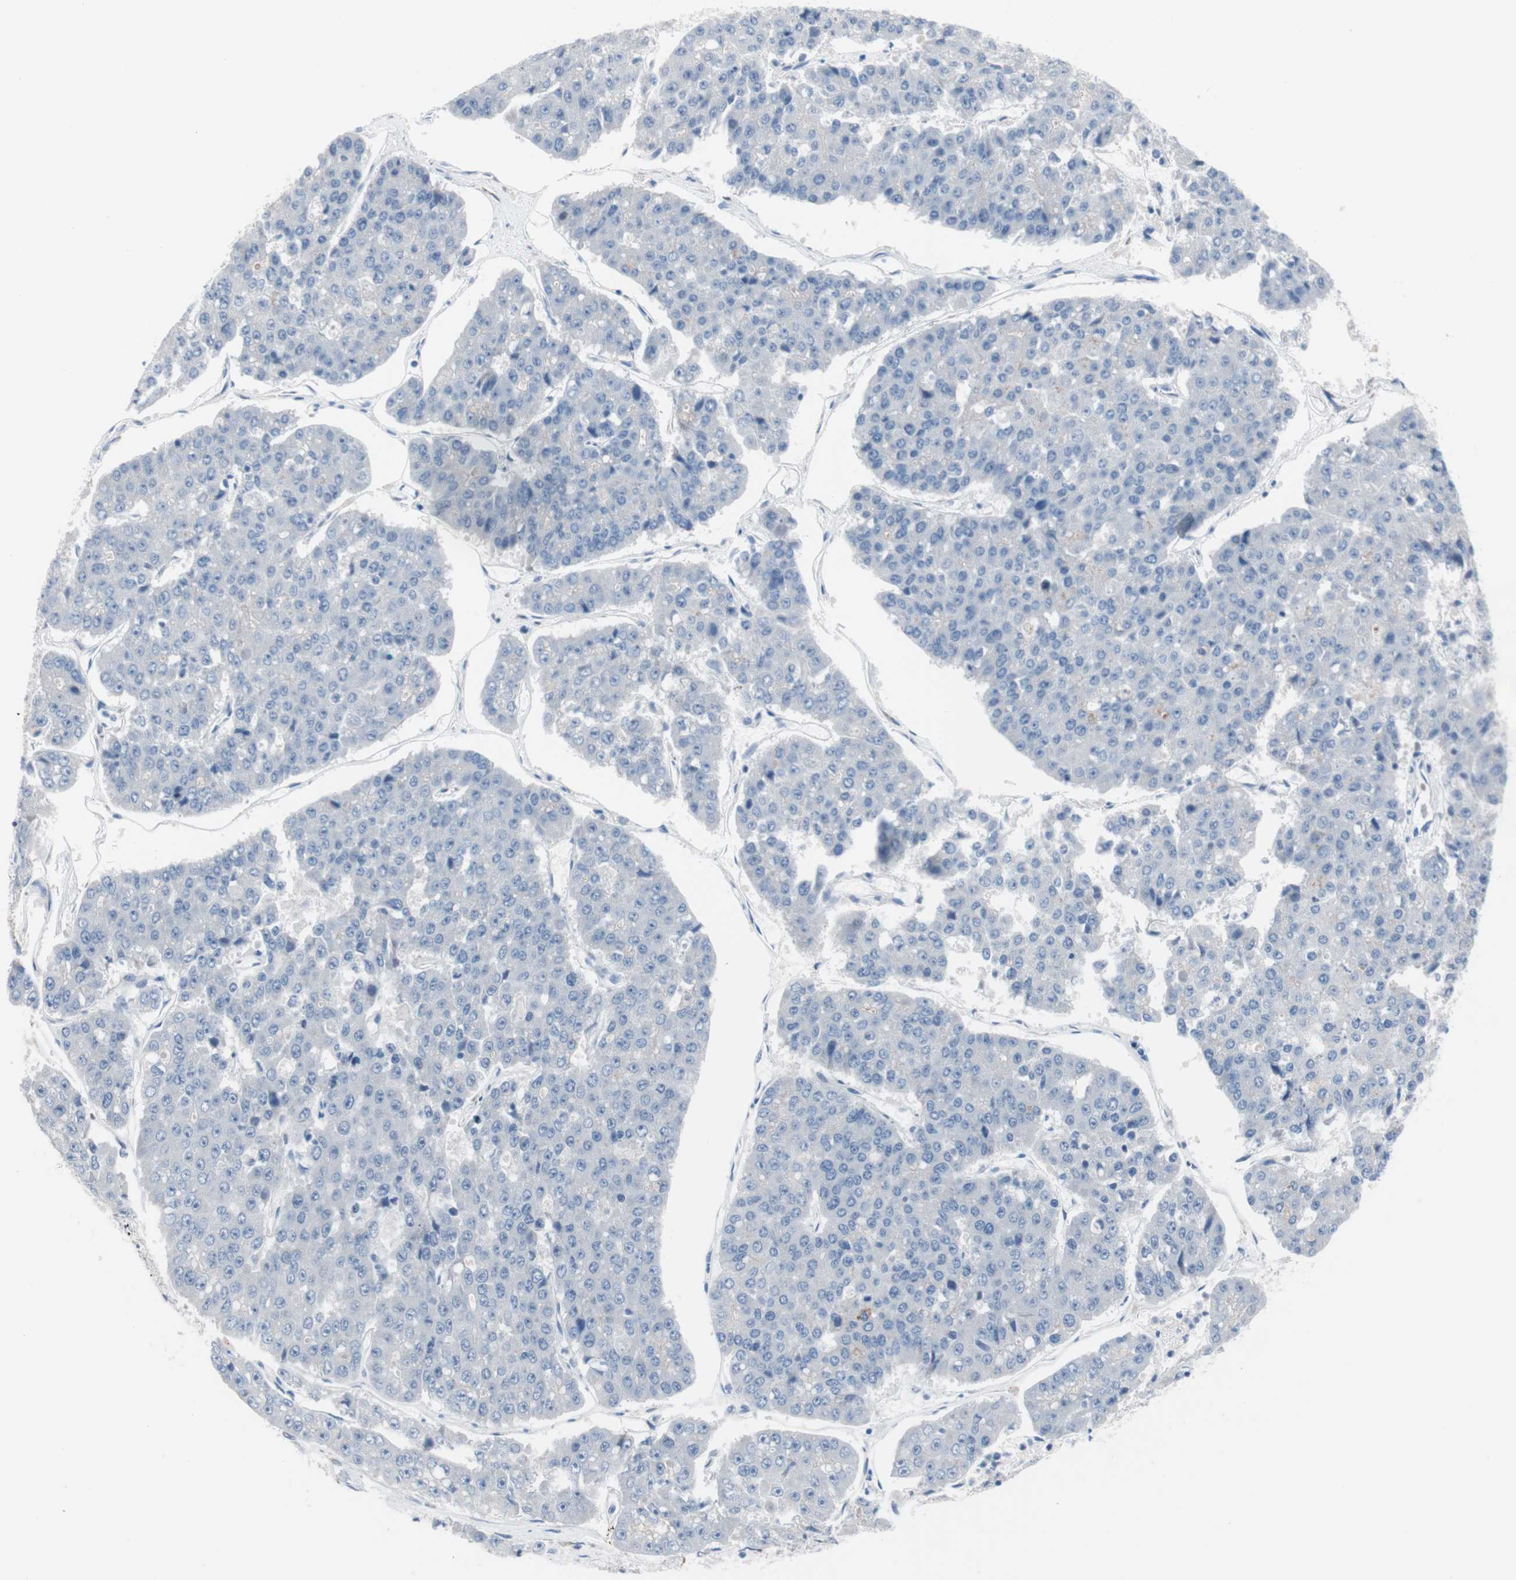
{"staining": {"intensity": "negative", "quantity": "none", "location": "none"}, "tissue": "pancreatic cancer", "cell_type": "Tumor cells", "image_type": "cancer", "snomed": [{"axis": "morphology", "description": "Adenocarcinoma, NOS"}, {"axis": "topography", "description": "Pancreas"}], "caption": "An immunohistochemistry (IHC) histopathology image of pancreatic cancer is shown. There is no staining in tumor cells of pancreatic cancer.", "gene": "ULBP1", "patient": {"sex": "male", "age": 50}}